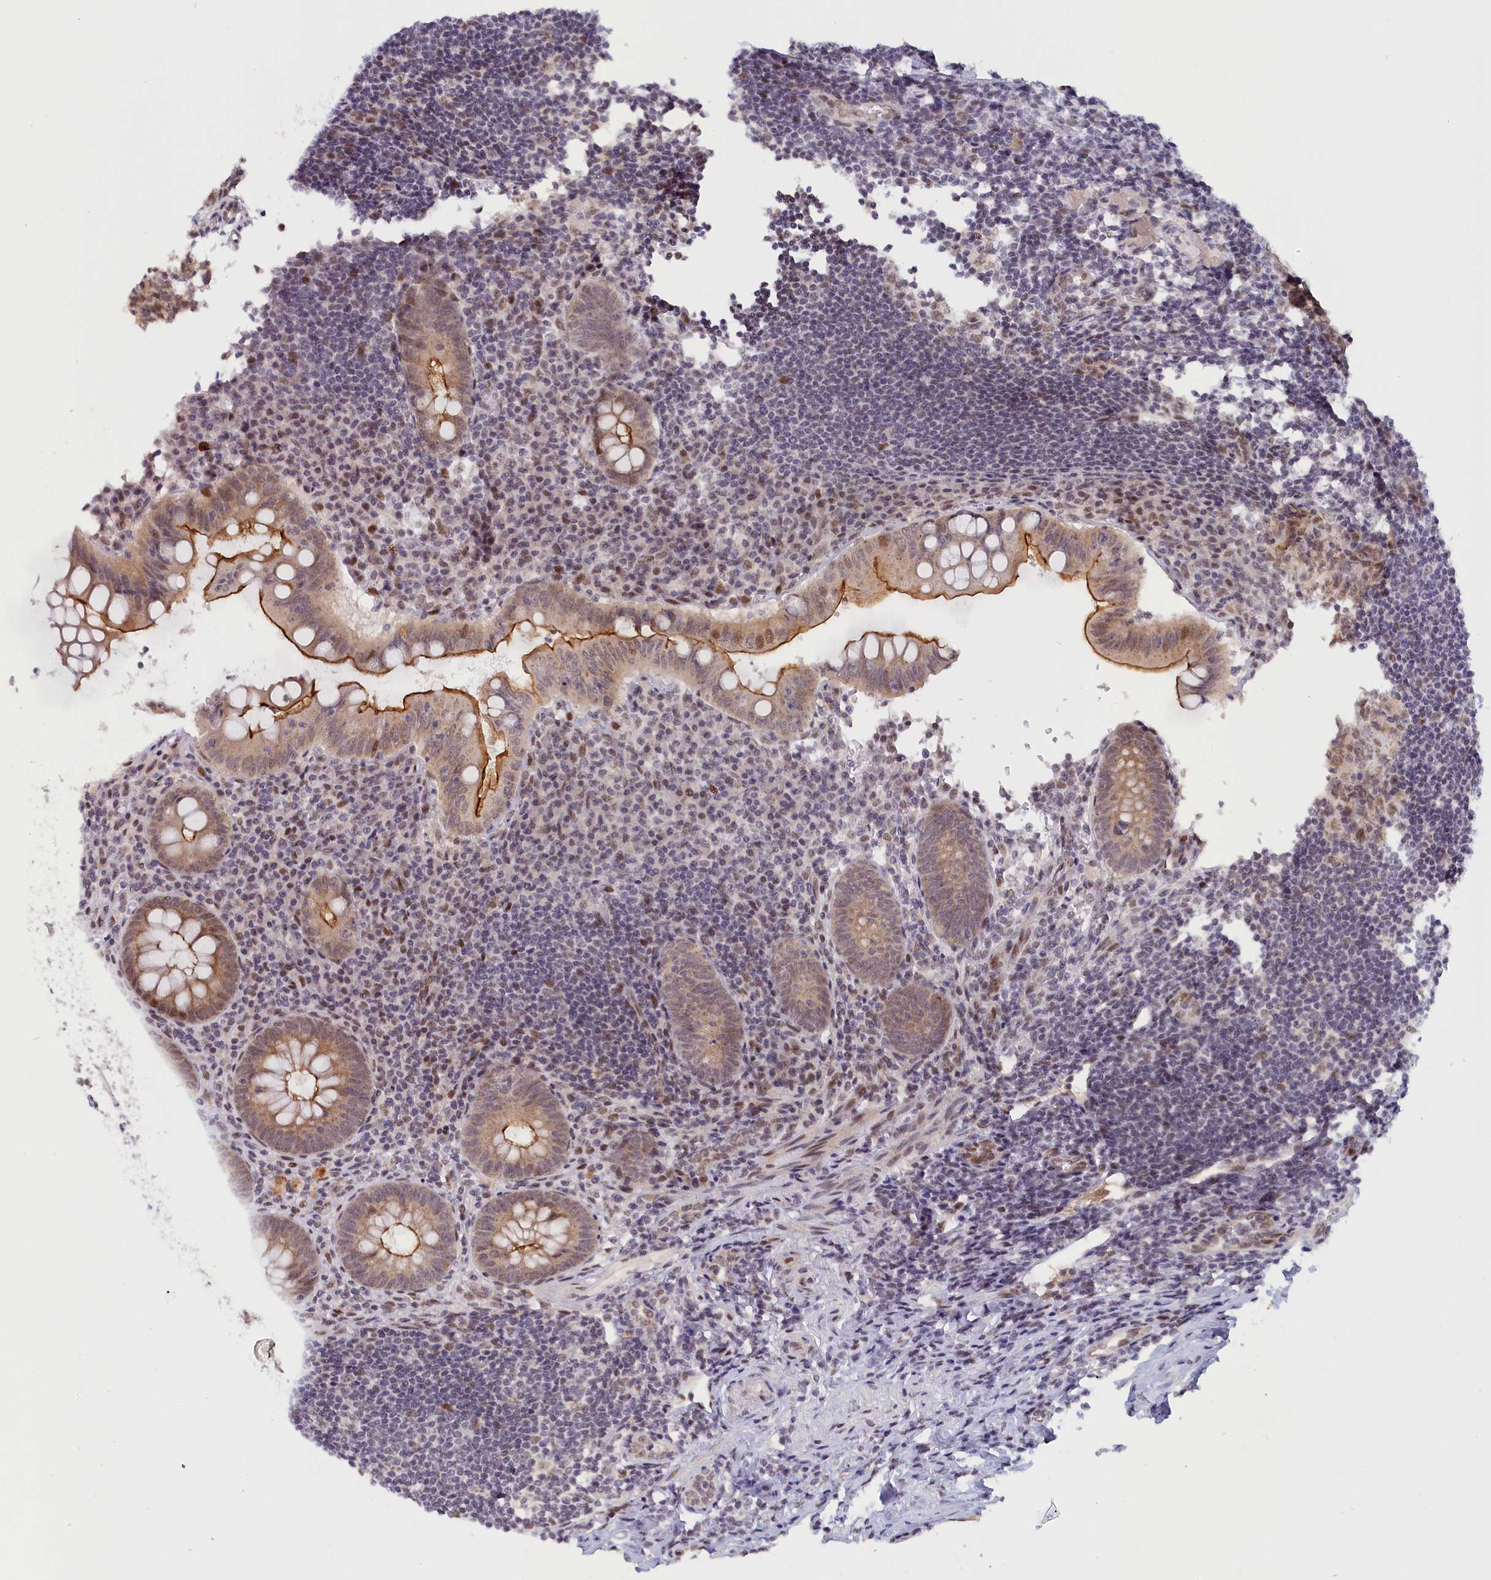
{"staining": {"intensity": "moderate", "quantity": ">75%", "location": "cytoplasmic/membranous"}, "tissue": "appendix", "cell_type": "Glandular cells", "image_type": "normal", "snomed": [{"axis": "morphology", "description": "Normal tissue, NOS"}, {"axis": "topography", "description": "Appendix"}], "caption": "Immunohistochemical staining of unremarkable human appendix demonstrates >75% levels of moderate cytoplasmic/membranous protein positivity in about >75% of glandular cells.", "gene": "SEC31B", "patient": {"sex": "female", "age": 33}}